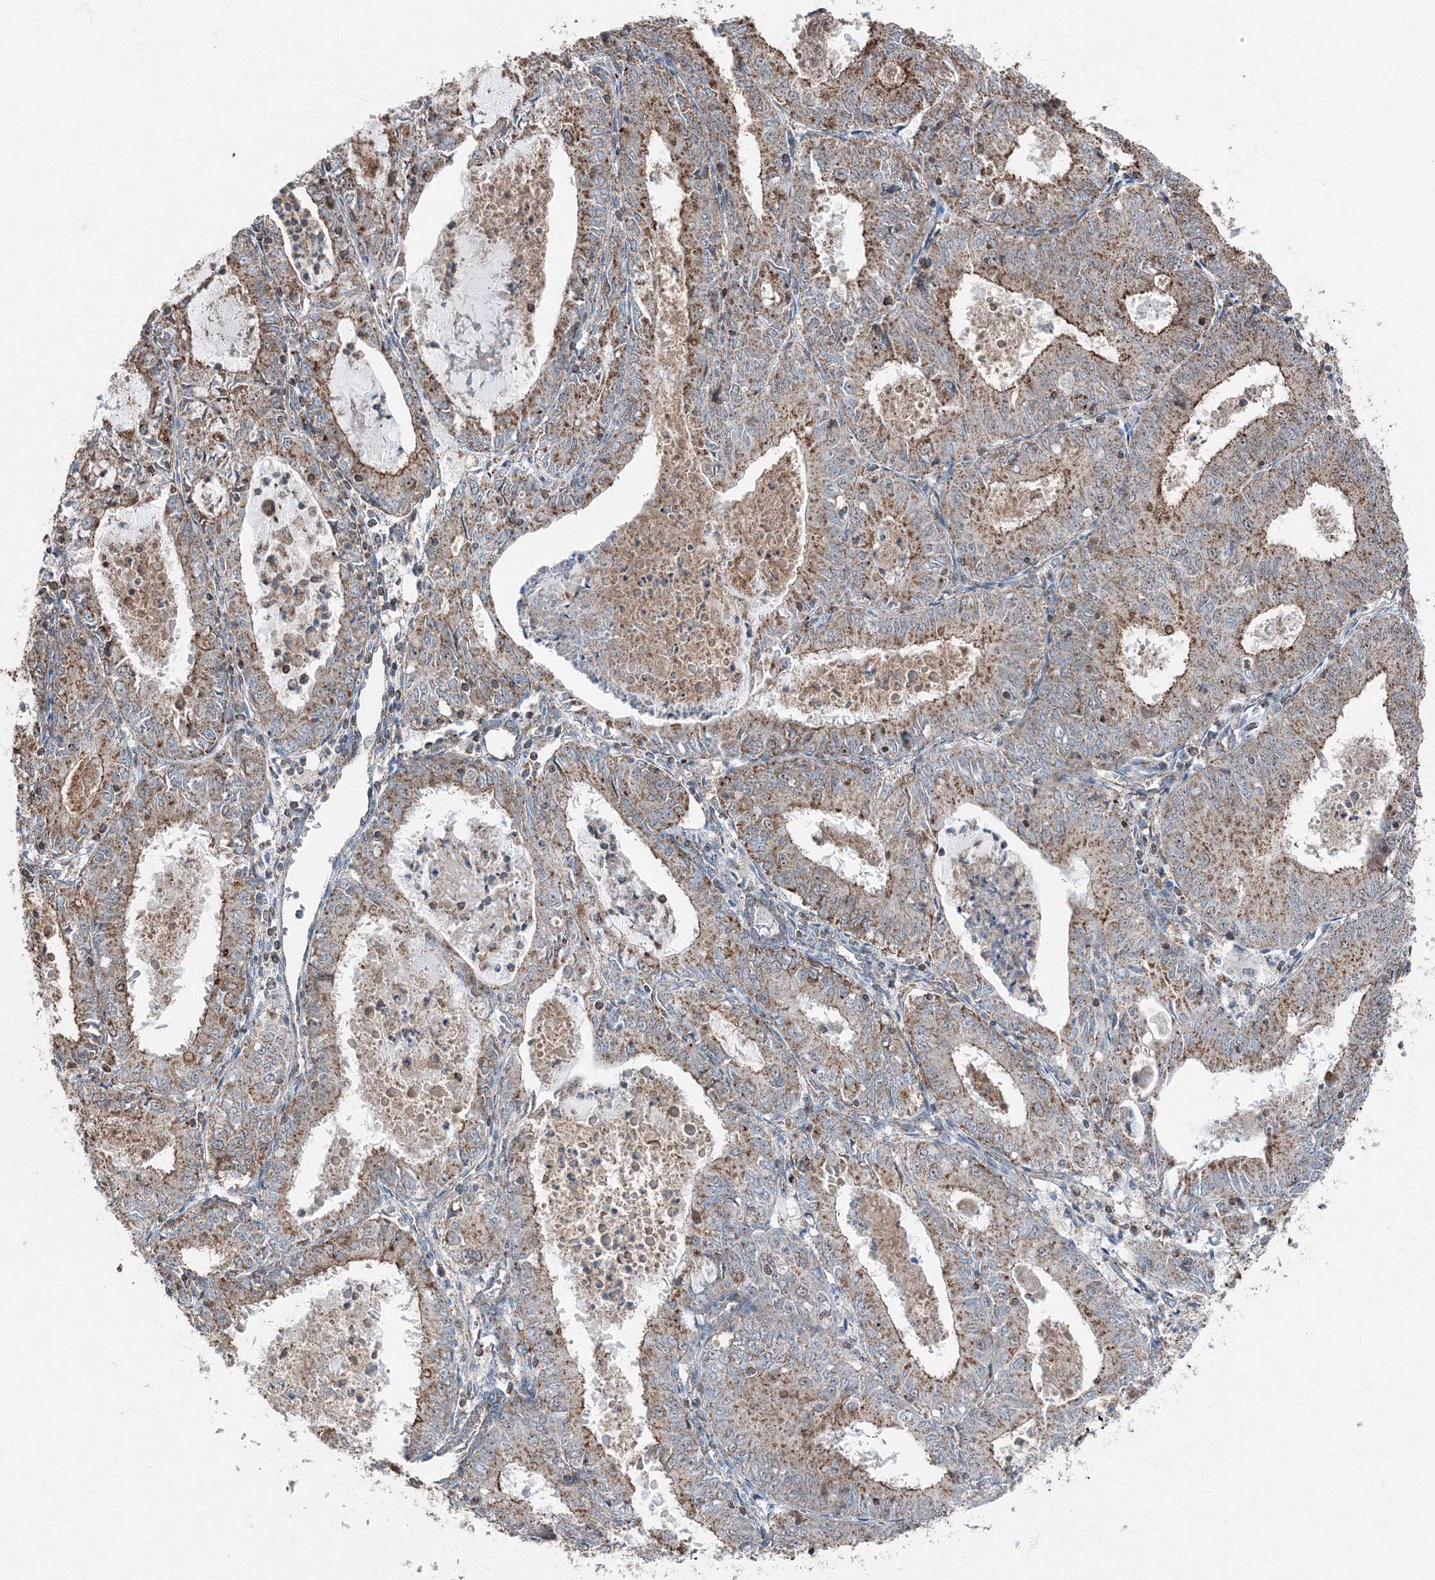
{"staining": {"intensity": "moderate", "quantity": ">75%", "location": "cytoplasmic/membranous"}, "tissue": "endometrial cancer", "cell_type": "Tumor cells", "image_type": "cancer", "snomed": [{"axis": "morphology", "description": "Adenocarcinoma, NOS"}, {"axis": "topography", "description": "Endometrium"}], "caption": "DAB (3,3'-diaminobenzidine) immunohistochemical staining of endometrial cancer exhibits moderate cytoplasmic/membranous protein expression in approximately >75% of tumor cells.", "gene": "AASDH", "patient": {"sex": "female", "age": 57}}